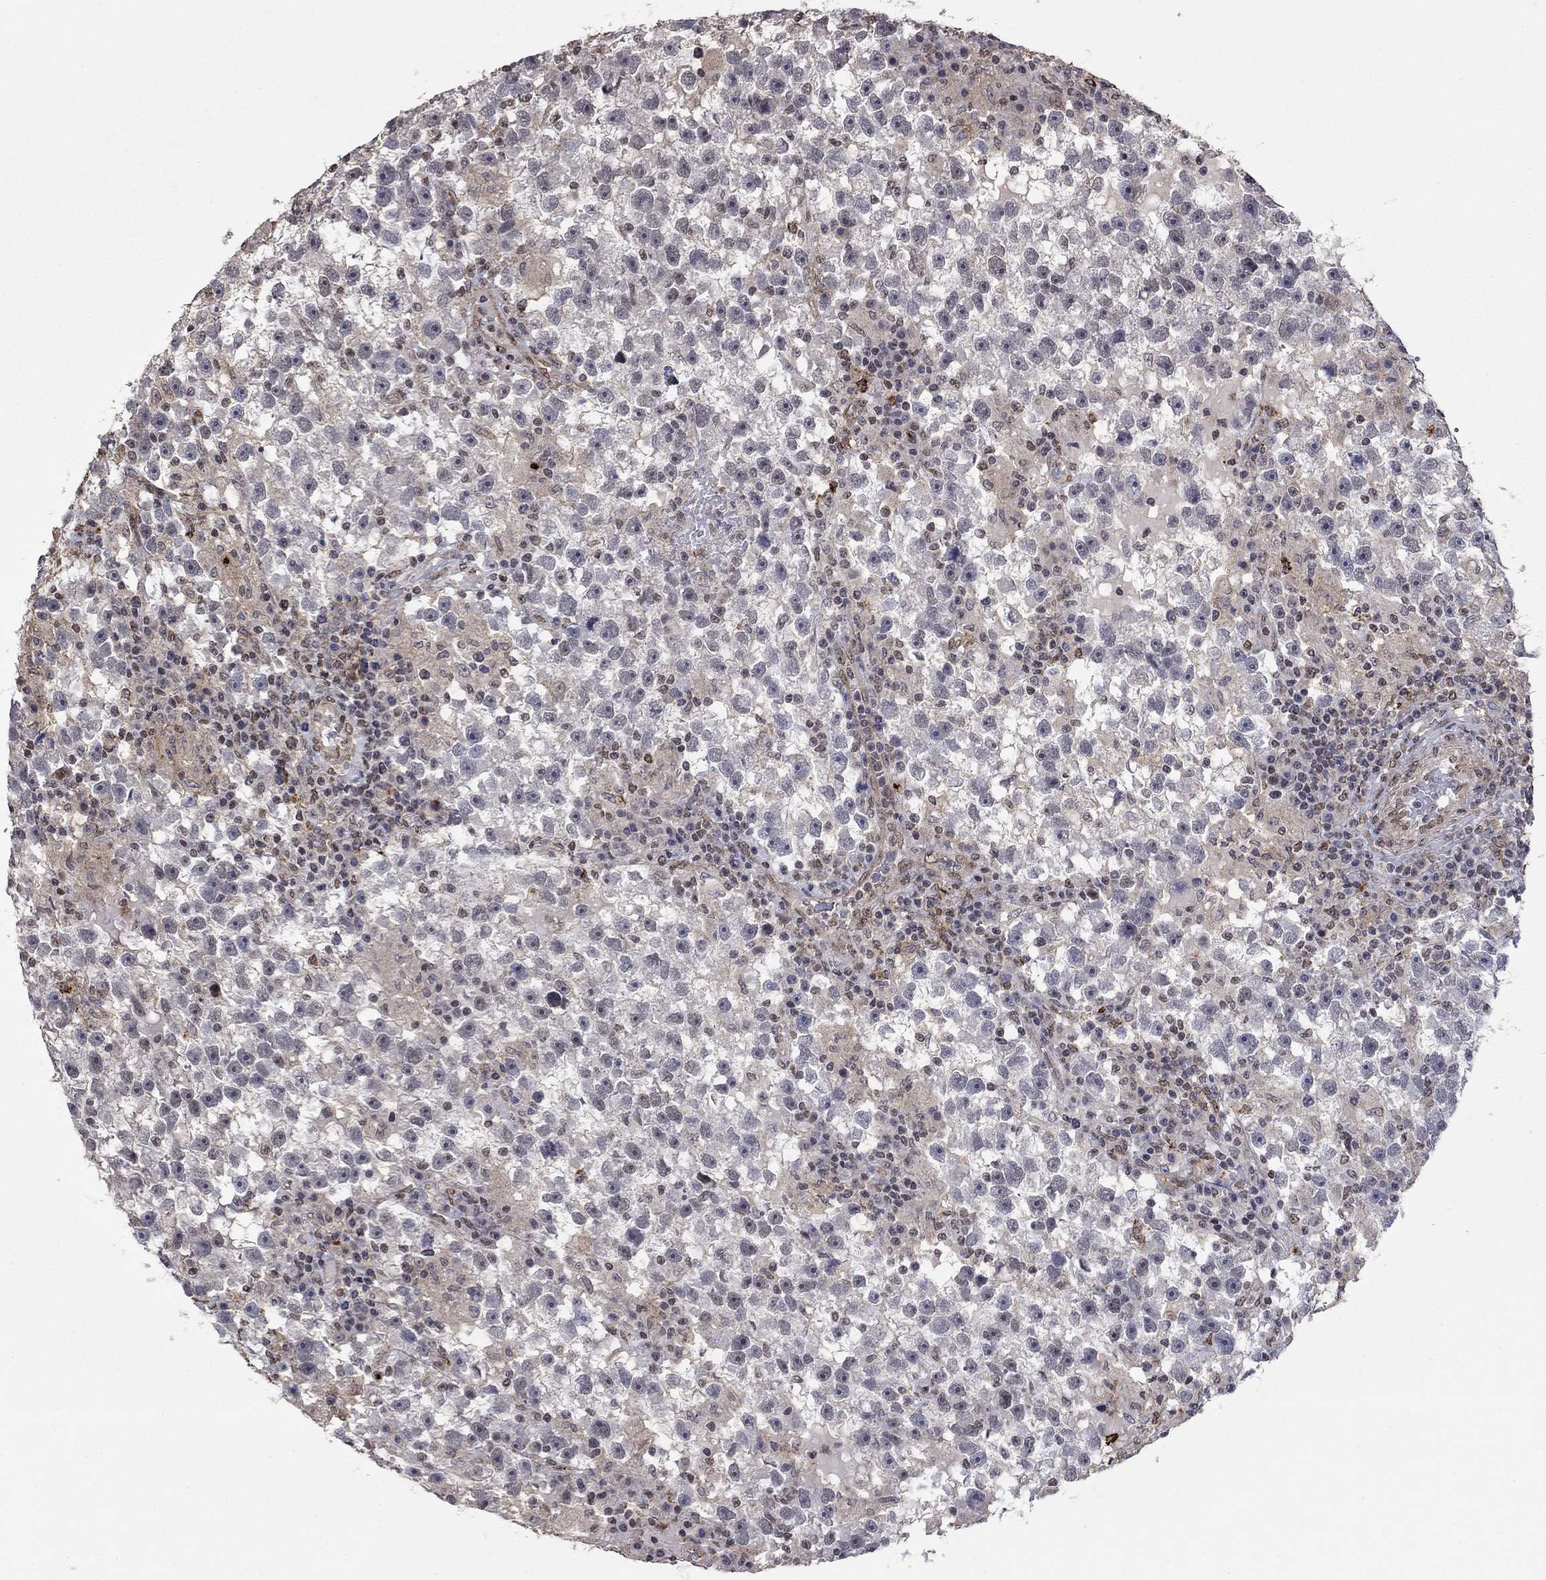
{"staining": {"intensity": "negative", "quantity": "none", "location": "none"}, "tissue": "testis cancer", "cell_type": "Tumor cells", "image_type": "cancer", "snomed": [{"axis": "morphology", "description": "Seminoma, NOS"}, {"axis": "topography", "description": "Testis"}], "caption": "Tumor cells show no significant protein expression in testis cancer (seminoma).", "gene": "GRIA3", "patient": {"sex": "male", "age": 47}}